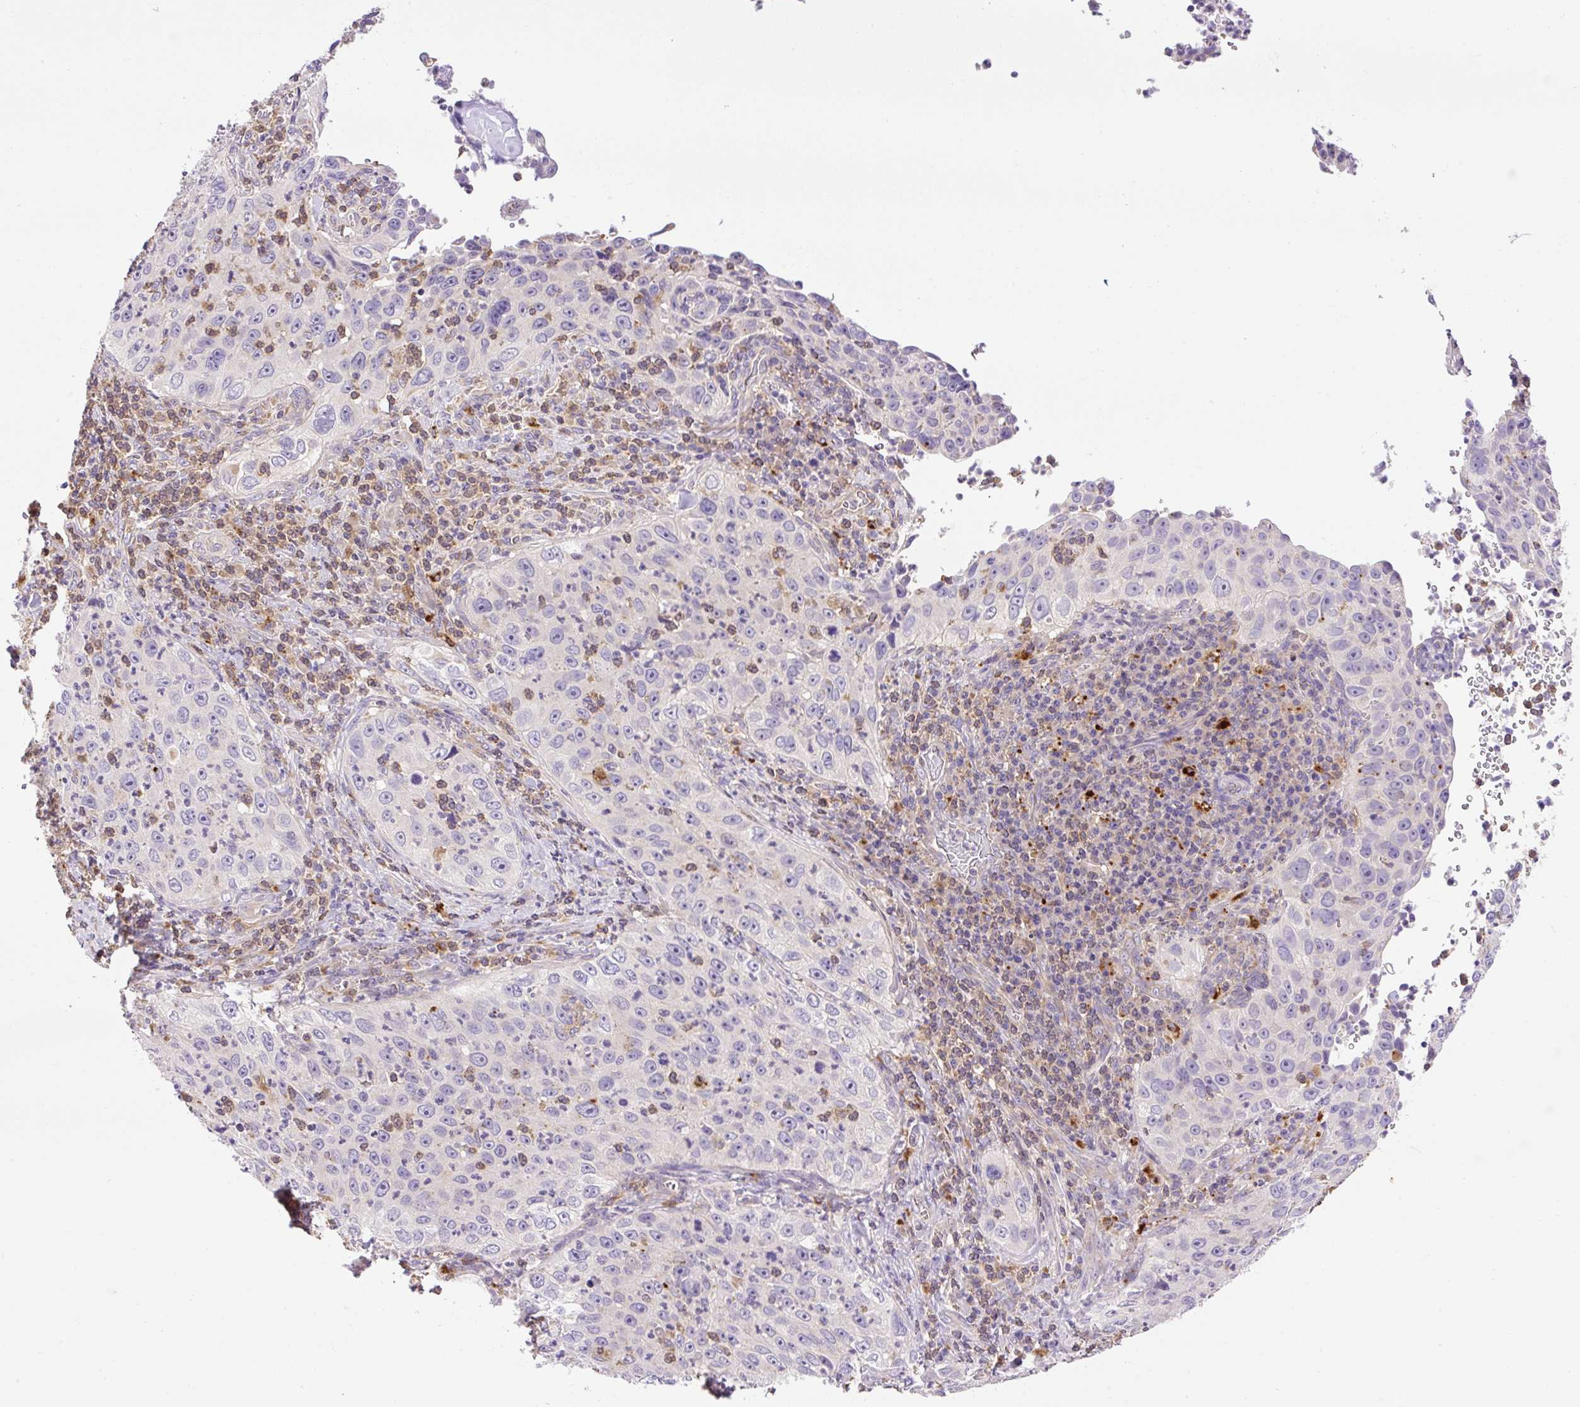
{"staining": {"intensity": "negative", "quantity": "none", "location": "none"}, "tissue": "cervical cancer", "cell_type": "Tumor cells", "image_type": "cancer", "snomed": [{"axis": "morphology", "description": "Squamous cell carcinoma, NOS"}, {"axis": "topography", "description": "Cervix"}], "caption": "A high-resolution micrograph shows immunohistochemistry (IHC) staining of cervical cancer (squamous cell carcinoma), which demonstrates no significant expression in tumor cells.", "gene": "HEXB", "patient": {"sex": "female", "age": 30}}